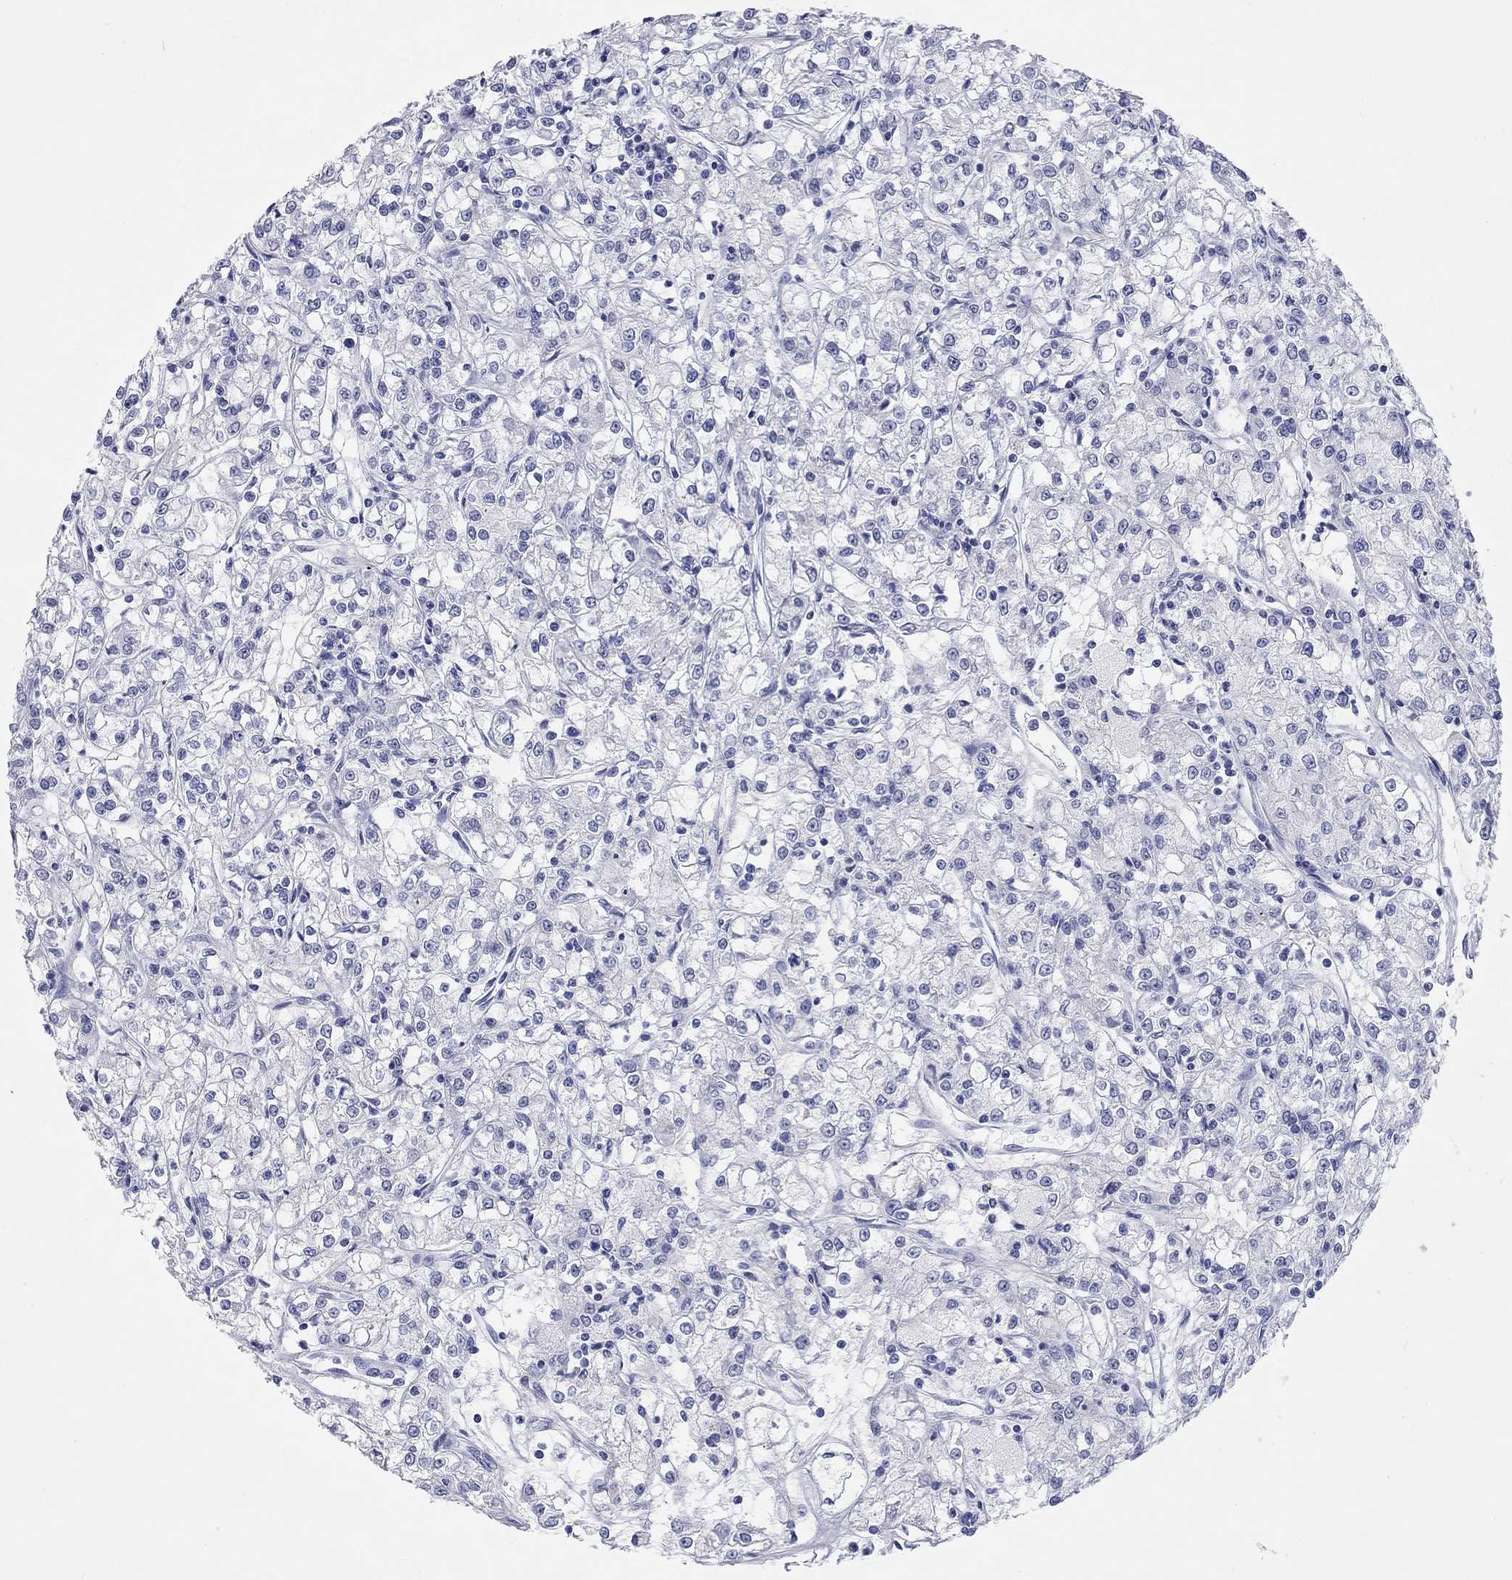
{"staining": {"intensity": "negative", "quantity": "none", "location": "none"}, "tissue": "renal cancer", "cell_type": "Tumor cells", "image_type": "cancer", "snomed": [{"axis": "morphology", "description": "Adenocarcinoma, NOS"}, {"axis": "topography", "description": "Kidney"}], "caption": "Human renal adenocarcinoma stained for a protein using IHC displays no staining in tumor cells.", "gene": "WASF3", "patient": {"sex": "female", "age": 59}}